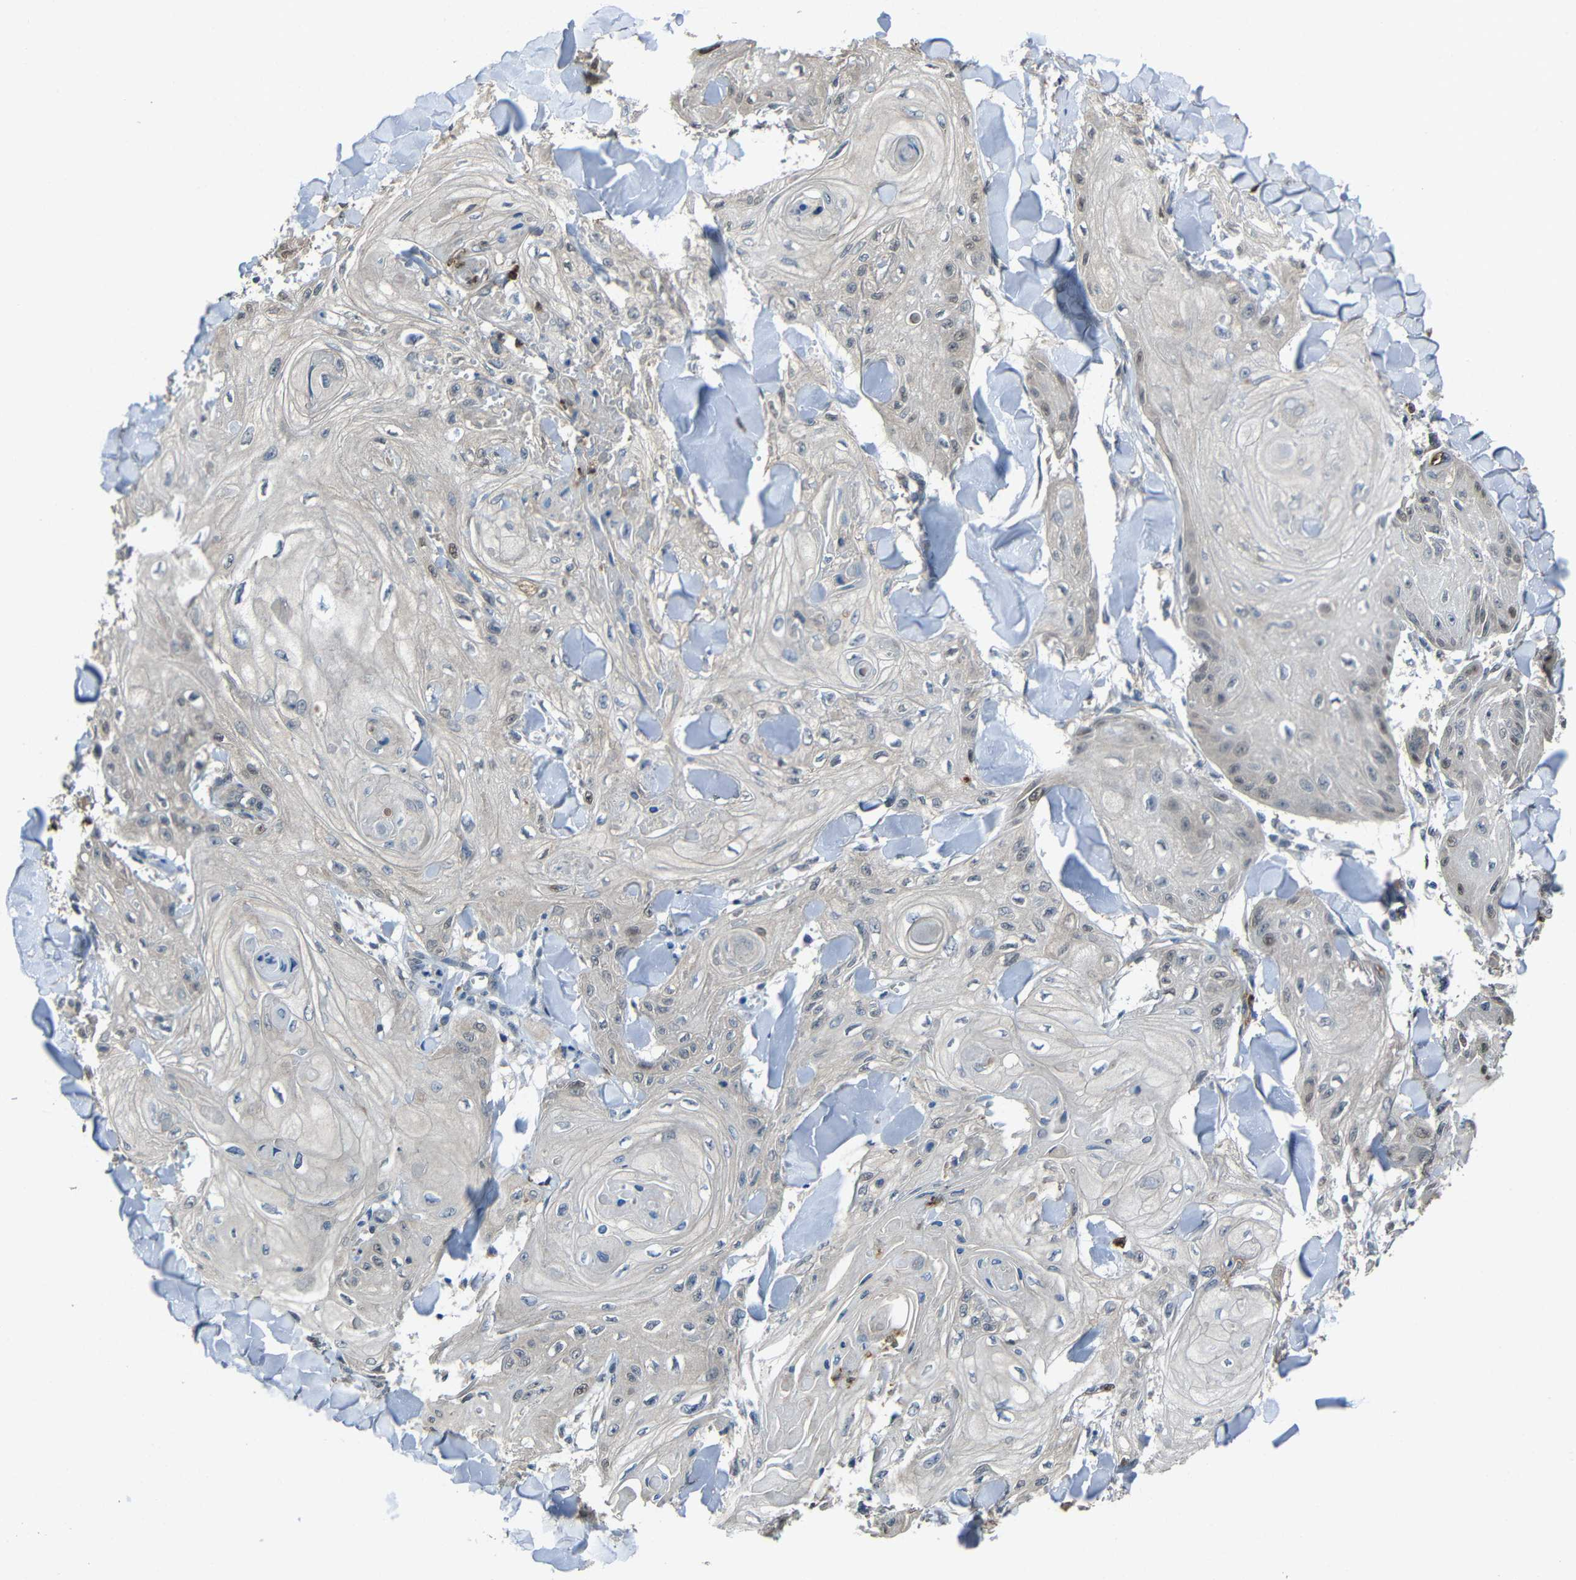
{"staining": {"intensity": "weak", "quantity": "<25%", "location": "nuclear"}, "tissue": "skin cancer", "cell_type": "Tumor cells", "image_type": "cancer", "snomed": [{"axis": "morphology", "description": "Squamous cell carcinoma, NOS"}, {"axis": "topography", "description": "Skin"}], "caption": "A histopathology image of human skin cancer is negative for staining in tumor cells.", "gene": "STBD1", "patient": {"sex": "male", "age": 74}}